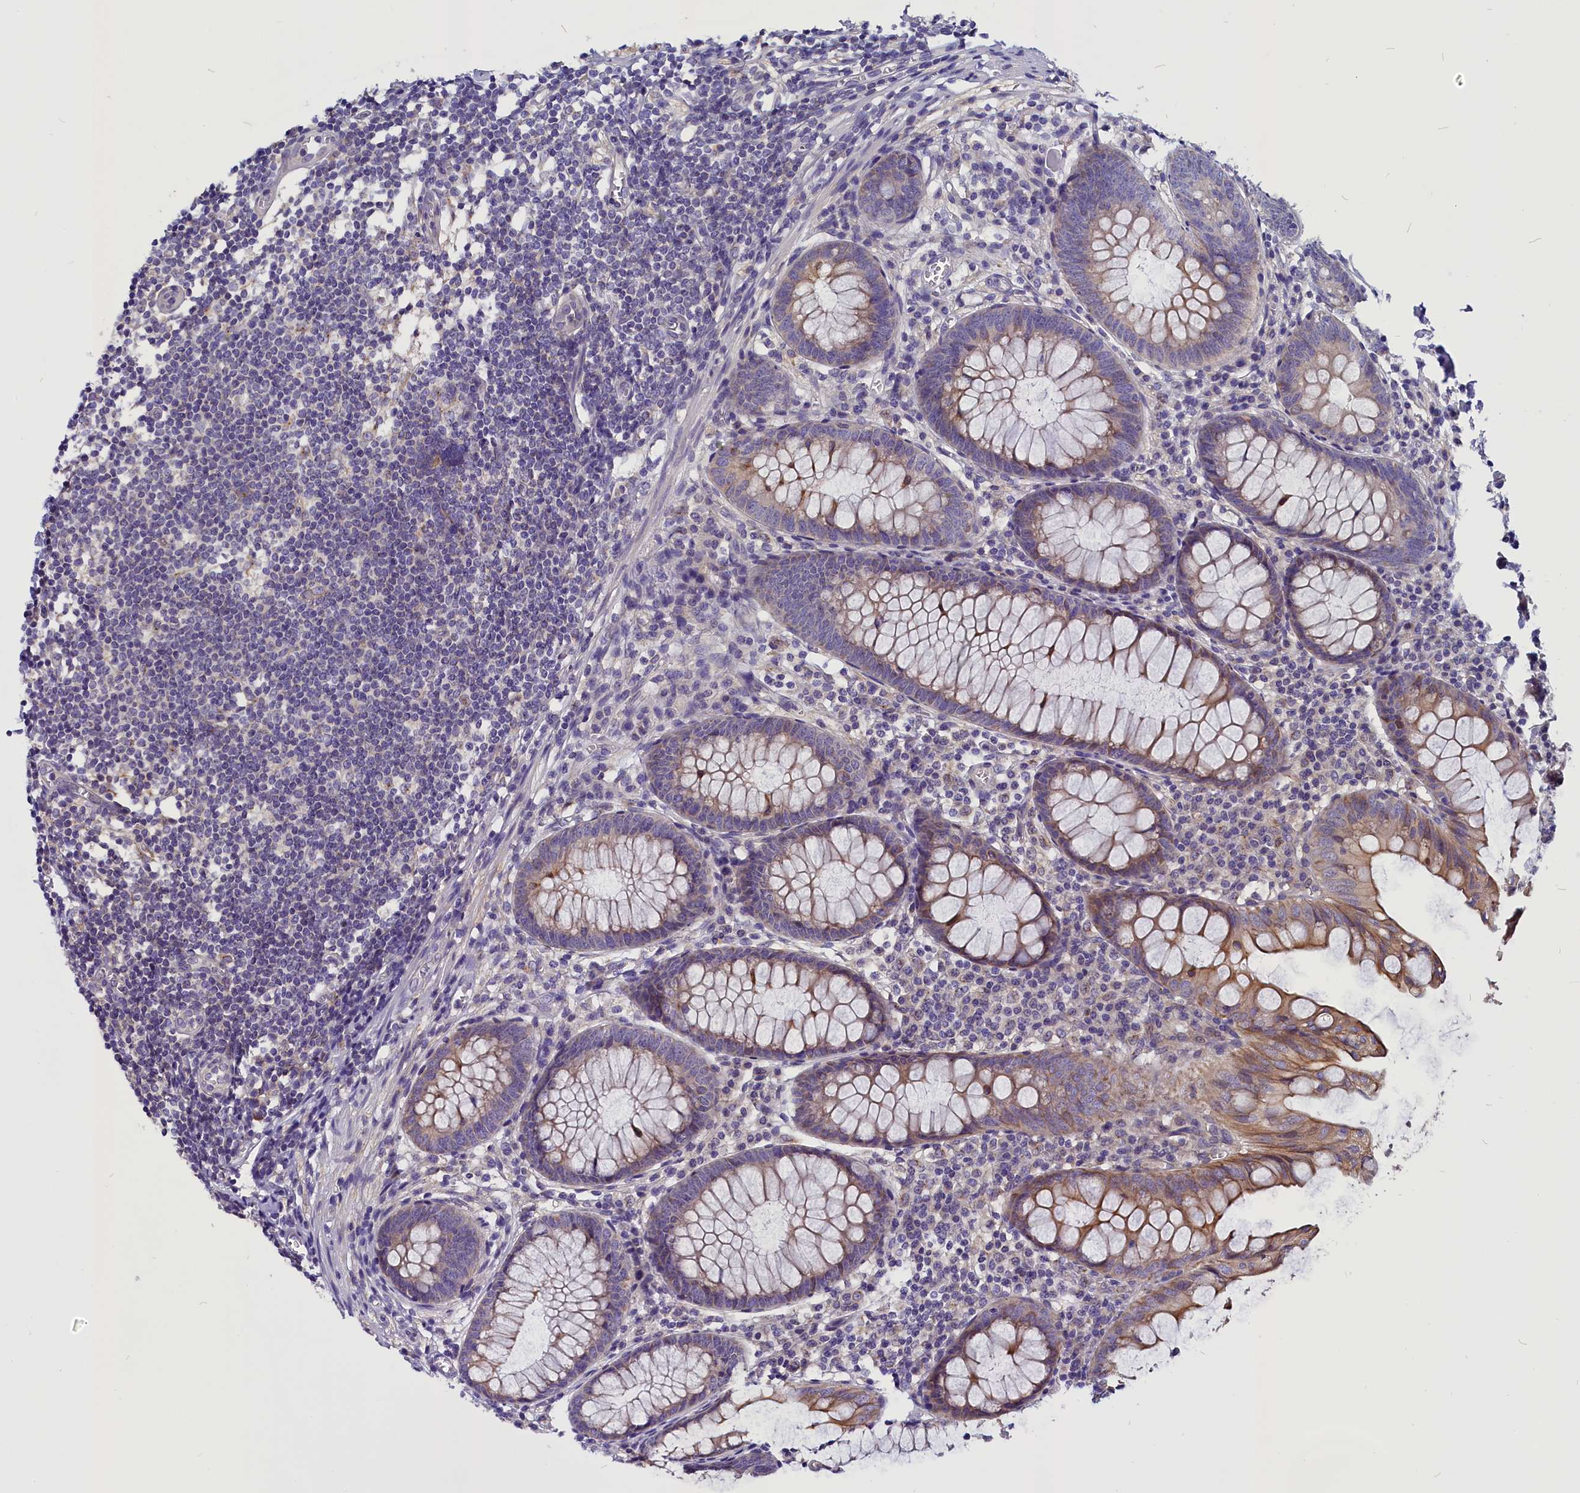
{"staining": {"intensity": "weak", "quantity": "25%-75%", "location": "cytoplasmic/membranous"}, "tissue": "appendix", "cell_type": "Glandular cells", "image_type": "normal", "snomed": [{"axis": "morphology", "description": "Normal tissue, NOS"}, {"axis": "topography", "description": "Appendix"}], "caption": "The photomicrograph shows staining of normal appendix, revealing weak cytoplasmic/membranous protein expression (brown color) within glandular cells.", "gene": "CEP170", "patient": {"sex": "female", "age": 51}}